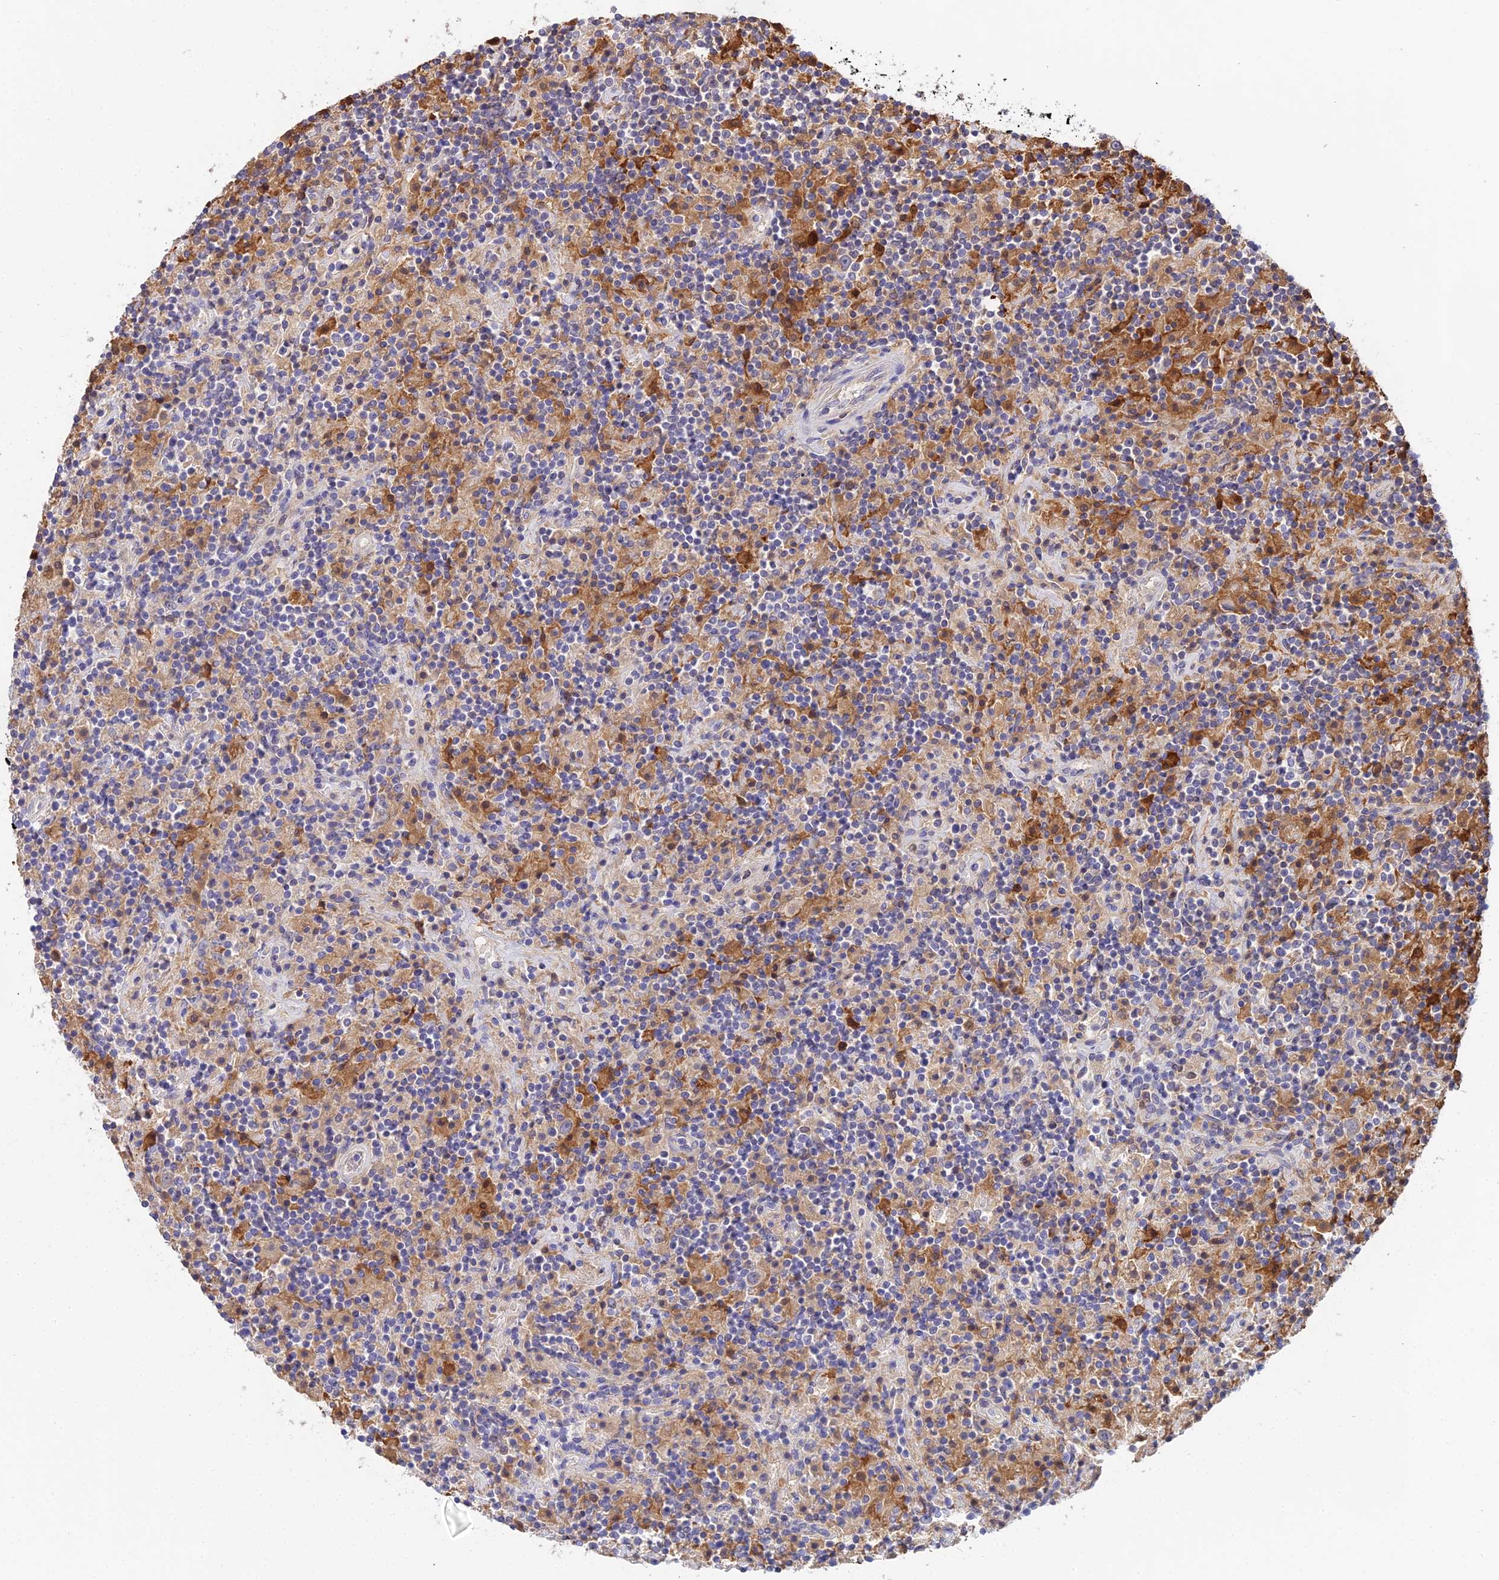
{"staining": {"intensity": "negative", "quantity": "none", "location": "none"}, "tissue": "lymphoma", "cell_type": "Tumor cells", "image_type": "cancer", "snomed": [{"axis": "morphology", "description": "Hodgkin's disease, NOS"}, {"axis": "topography", "description": "Lymph node"}], "caption": "IHC histopathology image of human lymphoma stained for a protein (brown), which demonstrates no positivity in tumor cells.", "gene": "FBP1", "patient": {"sex": "male", "age": 70}}